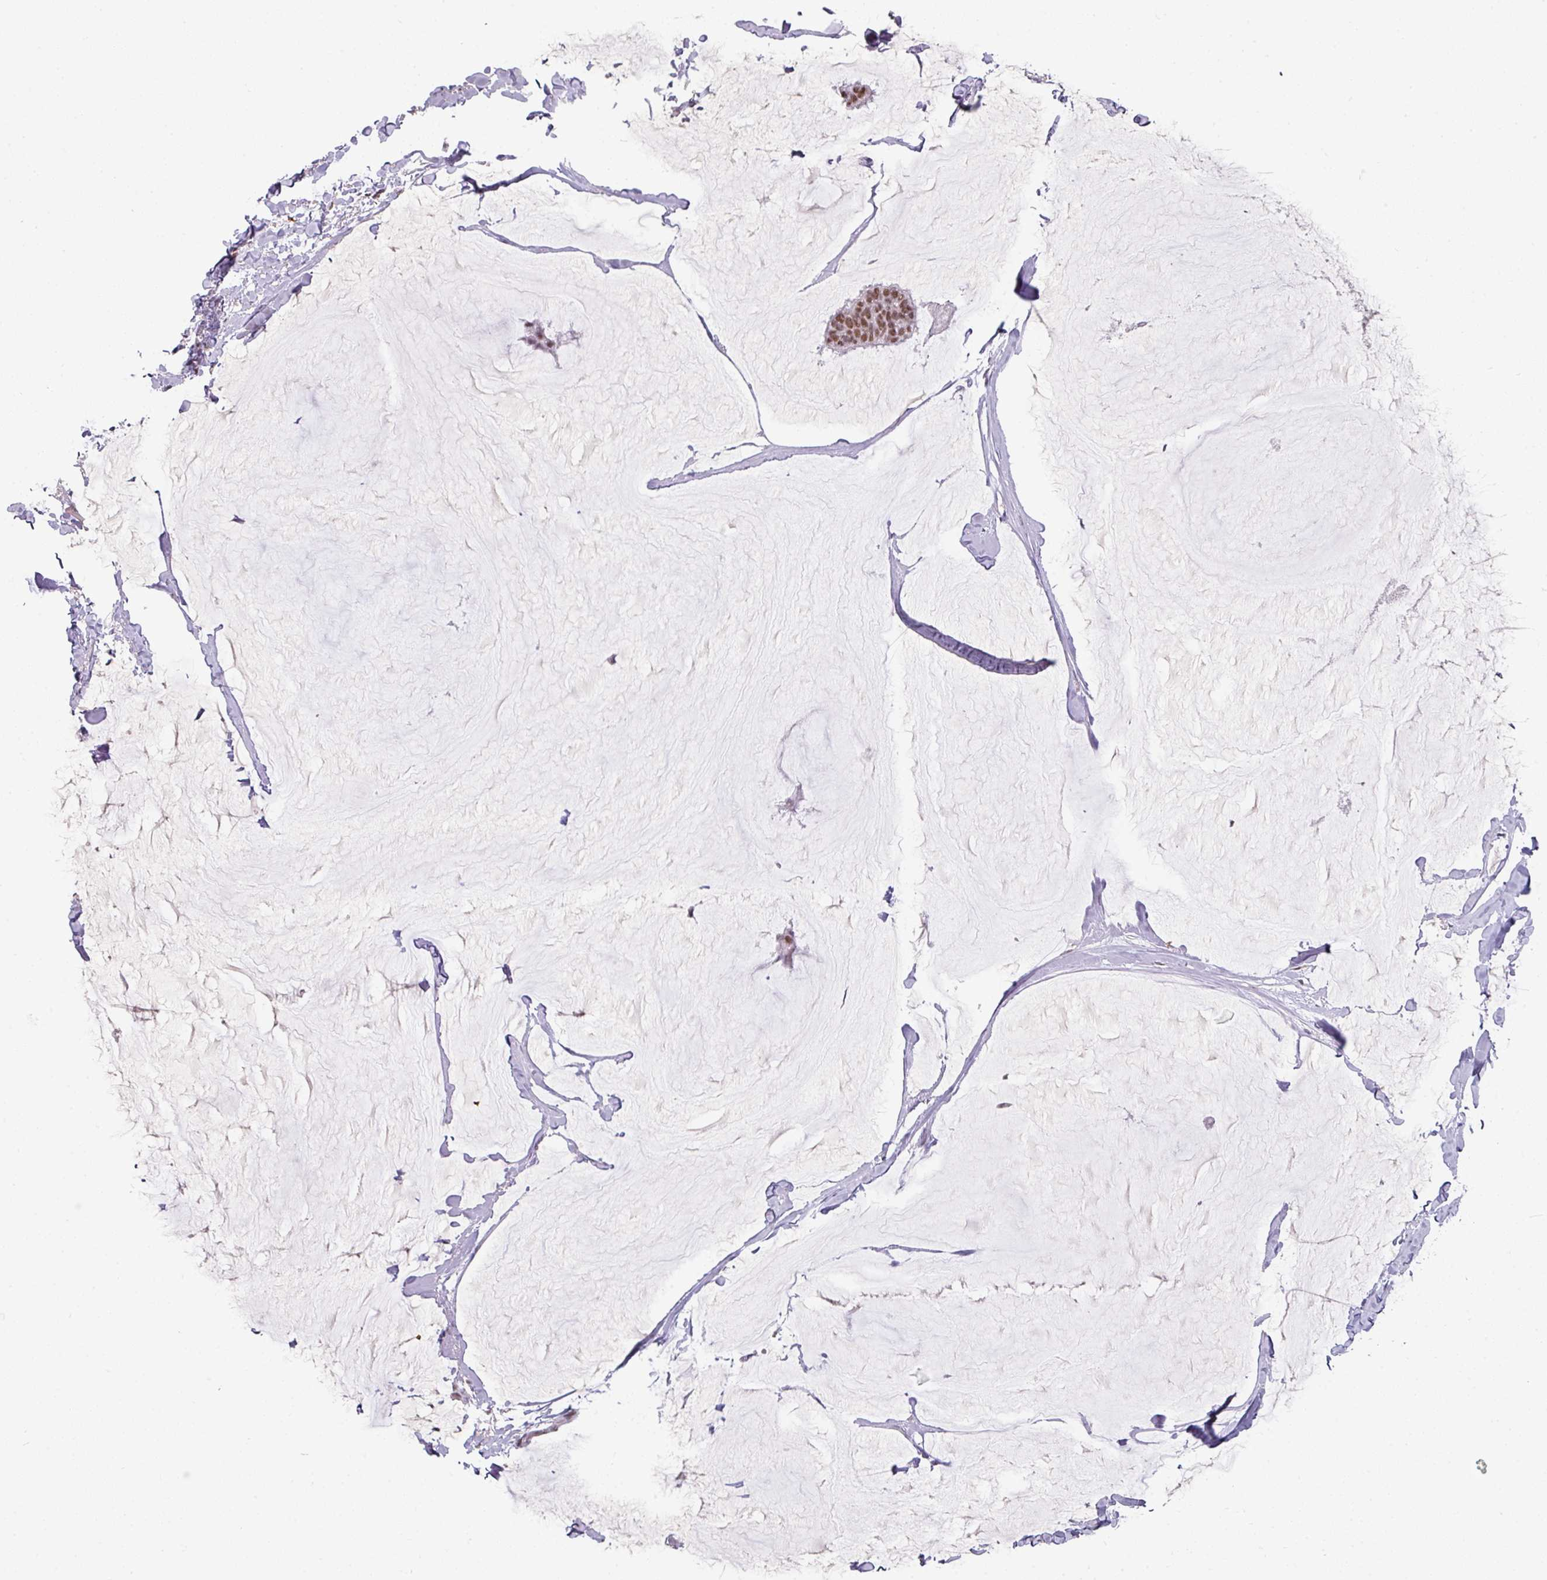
{"staining": {"intensity": "moderate", "quantity": ">75%", "location": "nuclear"}, "tissue": "breast cancer", "cell_type": "Tumor cells", "image_type": "cancer", "snomed": [{"axis": "morphology", "description": "Duct carcinoma"}, {"axis": "topography", "description": "Breast"}], "caption": "Tumor cells reveal moderate nuclear expression in about >75% of cells in breast cancer (invasive ductal carcinoma).", "gene": "RAD50", "patient": {"sex": "female", "age": 93}}